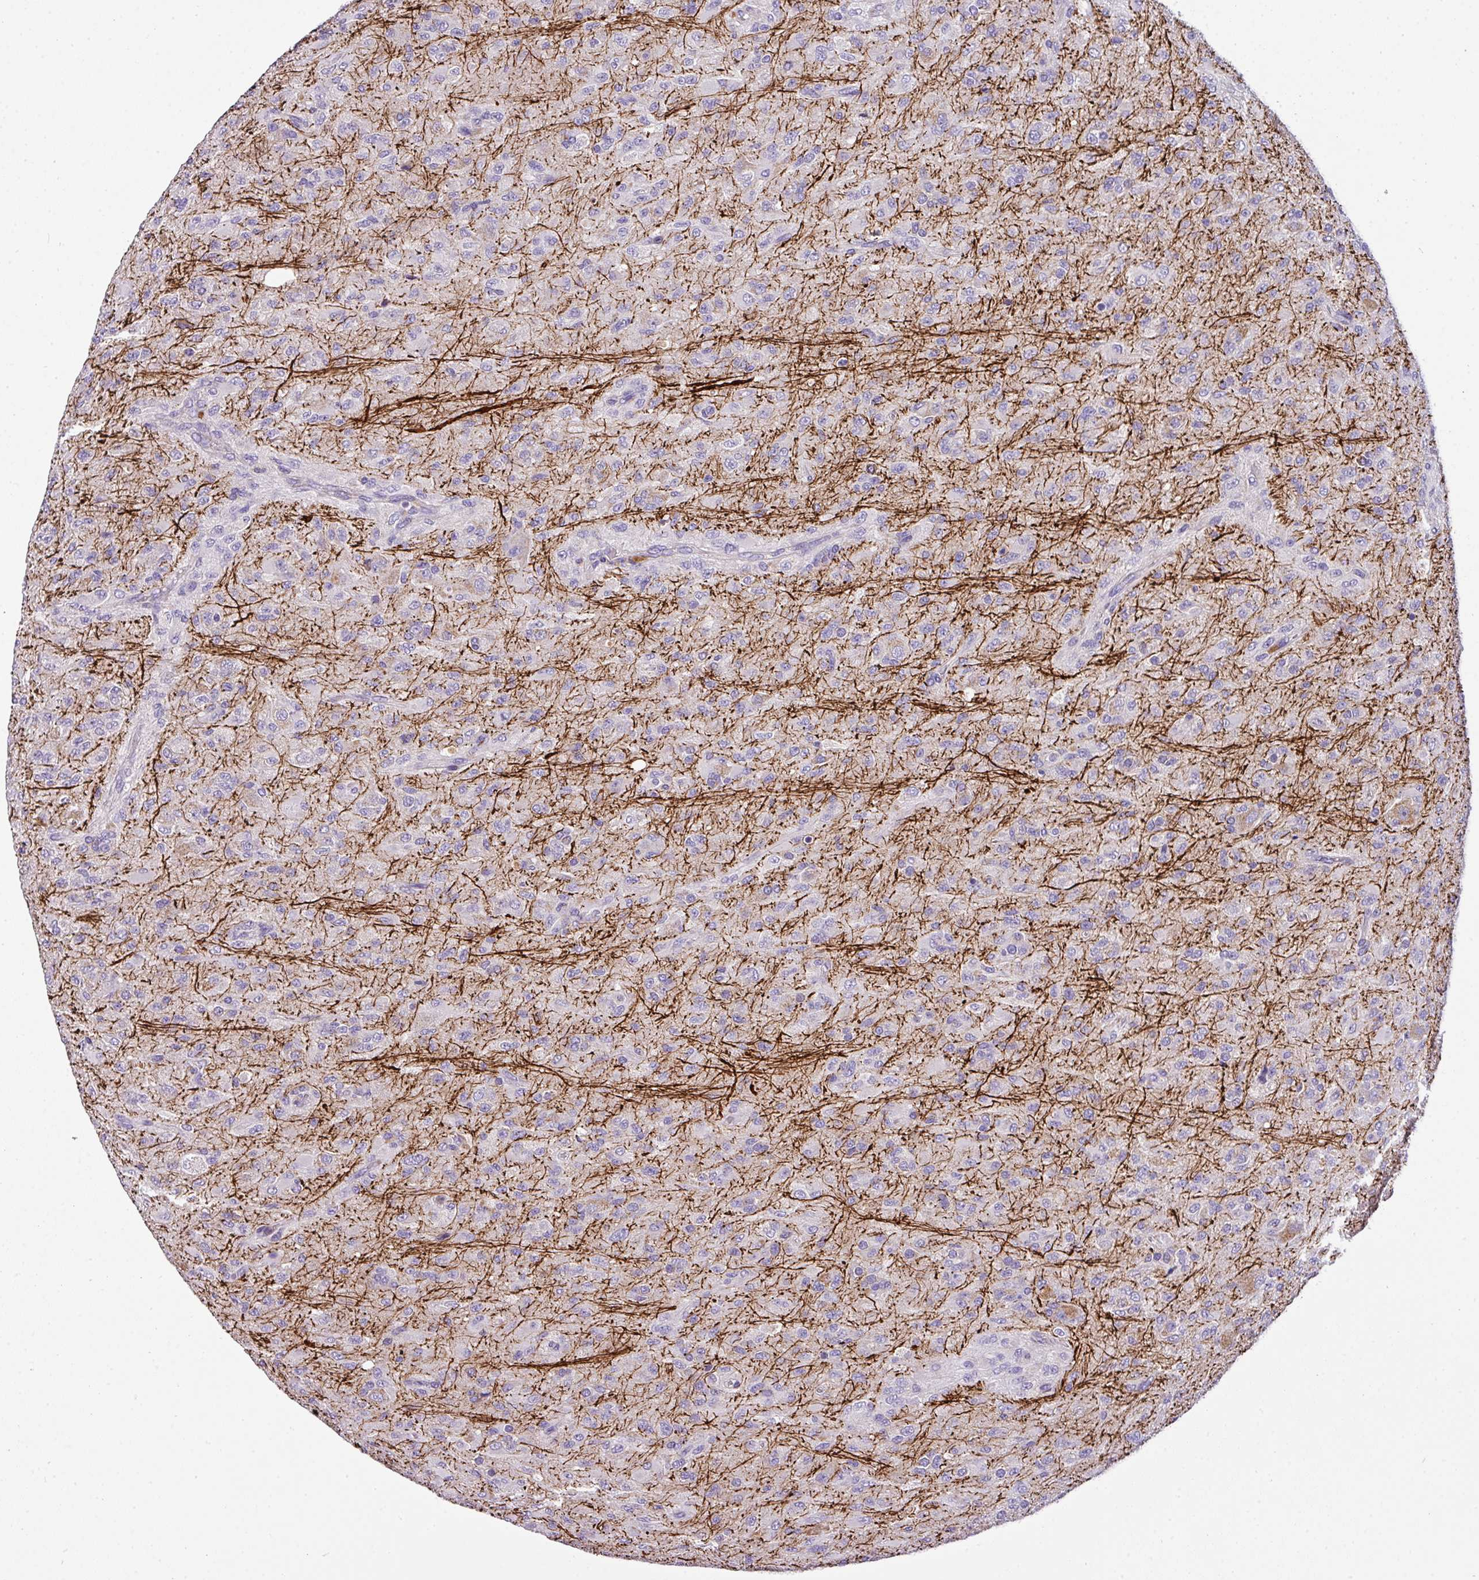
{"staining": {"intensity": "negative", "quantity": "none", "location": "none"}, "tissue": "glioma", "cell_type": "Tumor cells", "image_type": "cancer", "snomed": [{"axis": "morphology", "description": "Glioma, malignant, Low grade"}, {"axis": "topography", "description": "Brain"}], "caption": "This micrograph is of glioma stained with immunohistochemistry (IHC) to label a protein in brown with the nuclei are counter-stained blue. There is no staining in tumor cells.", "gene": "ANXA2R", "patient": {"sex": "male", "age": 65}}